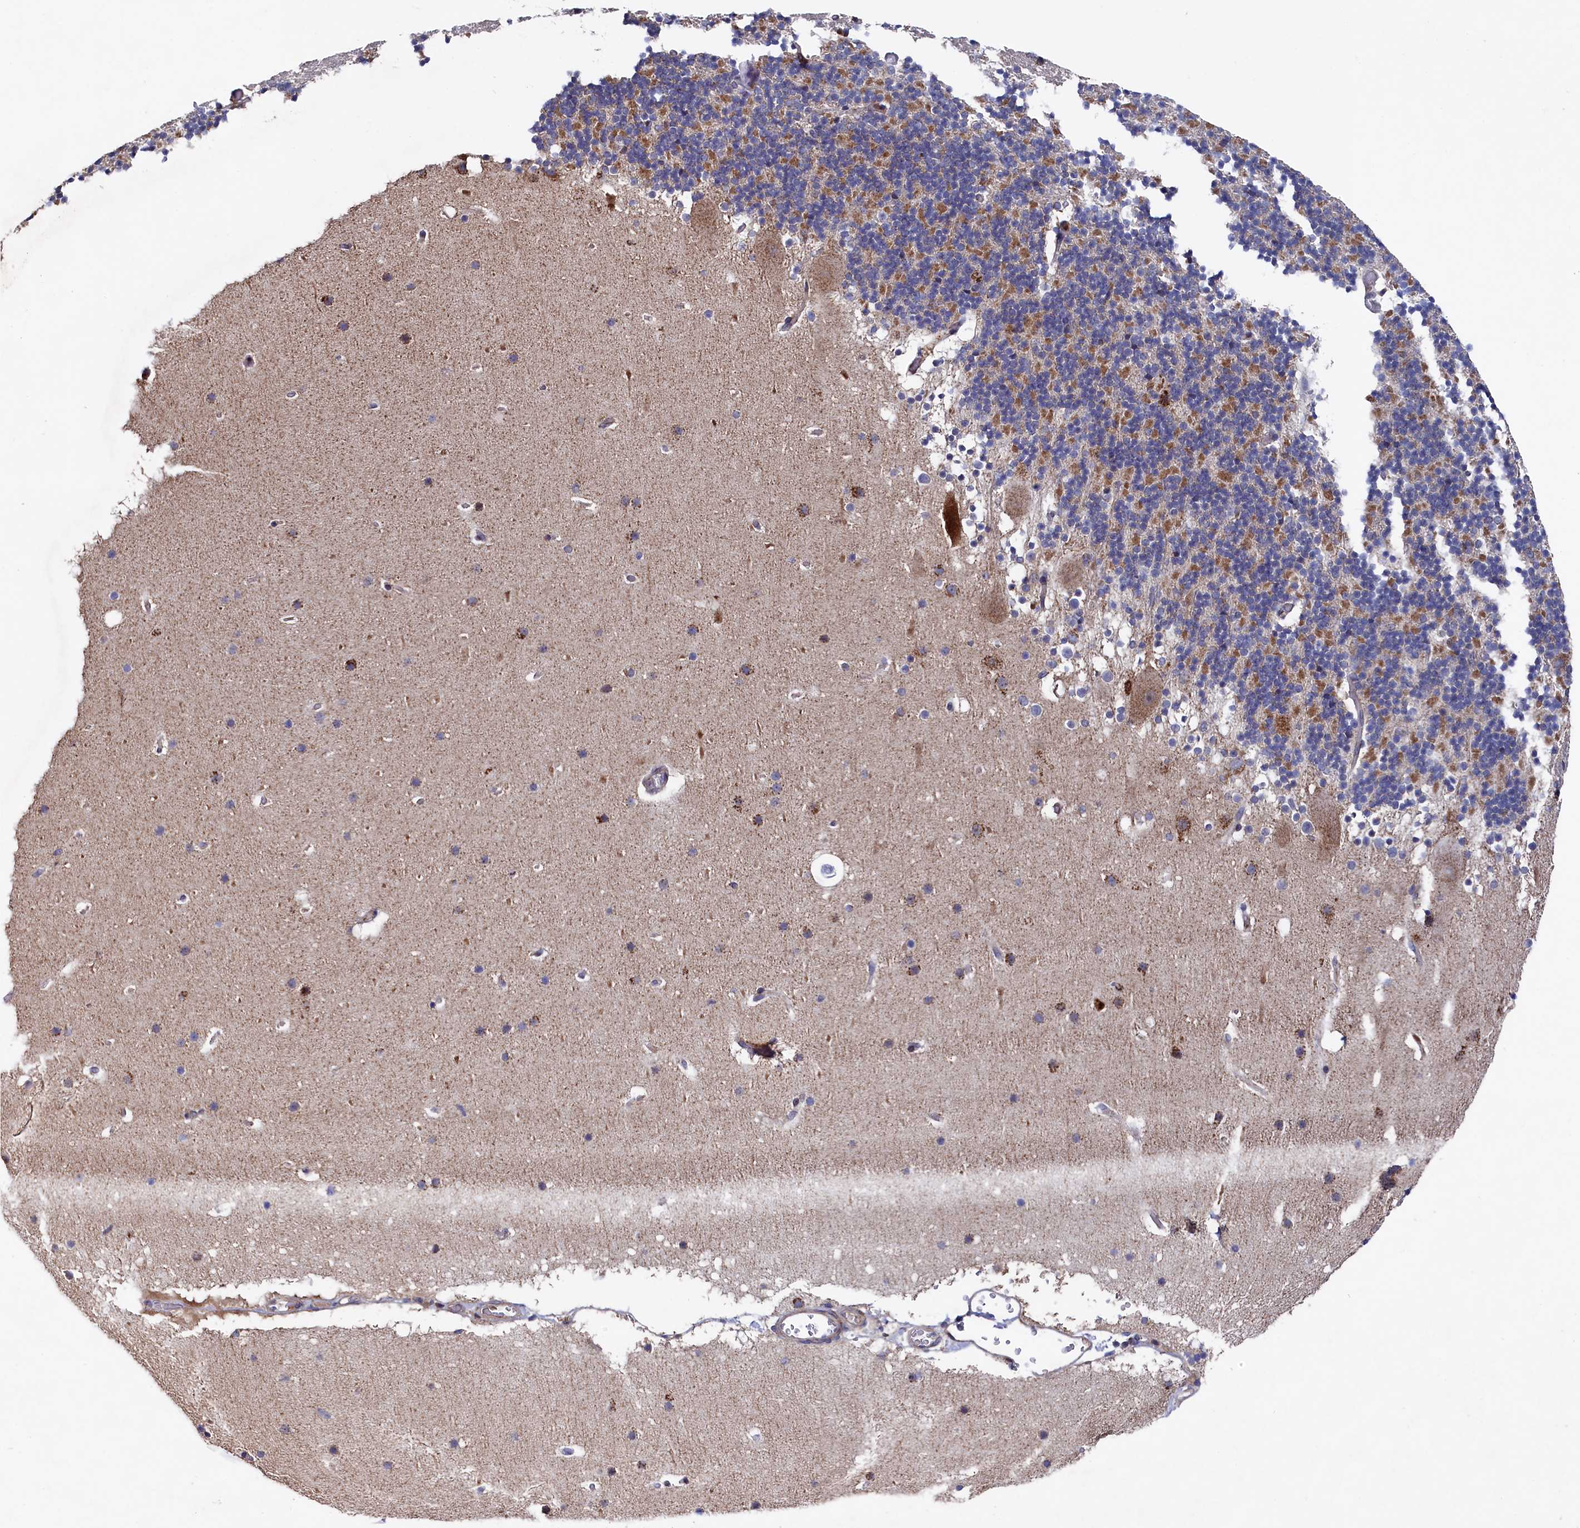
{"staining": {"intensity": "moderate", "quantity": "<25%", "location": "cytoplasmic/membranous"}, "tissue": "cerebellum", "cell_type": "Cells in granular layer", "image_type": "normal", "snomed": [{"axis": "morphology", "description": "Normal tissue, NOS"}, {"axis": "topography", "description": "Cerebellum"}], "caption": "Unremarkable cerebellum was stained to show a protein in brown. There is low levels of moderate cytoplasmic/membranous positivity in approximately <25% of cells in granular layer. The staining was performed using DAB to visualize the protein expression in brown, while the nuclei were stained in blue with hematoxylin (Magnification: 20x).", "gene": "CHCHD1", "patient": {"sex": "male", "age": 57}}